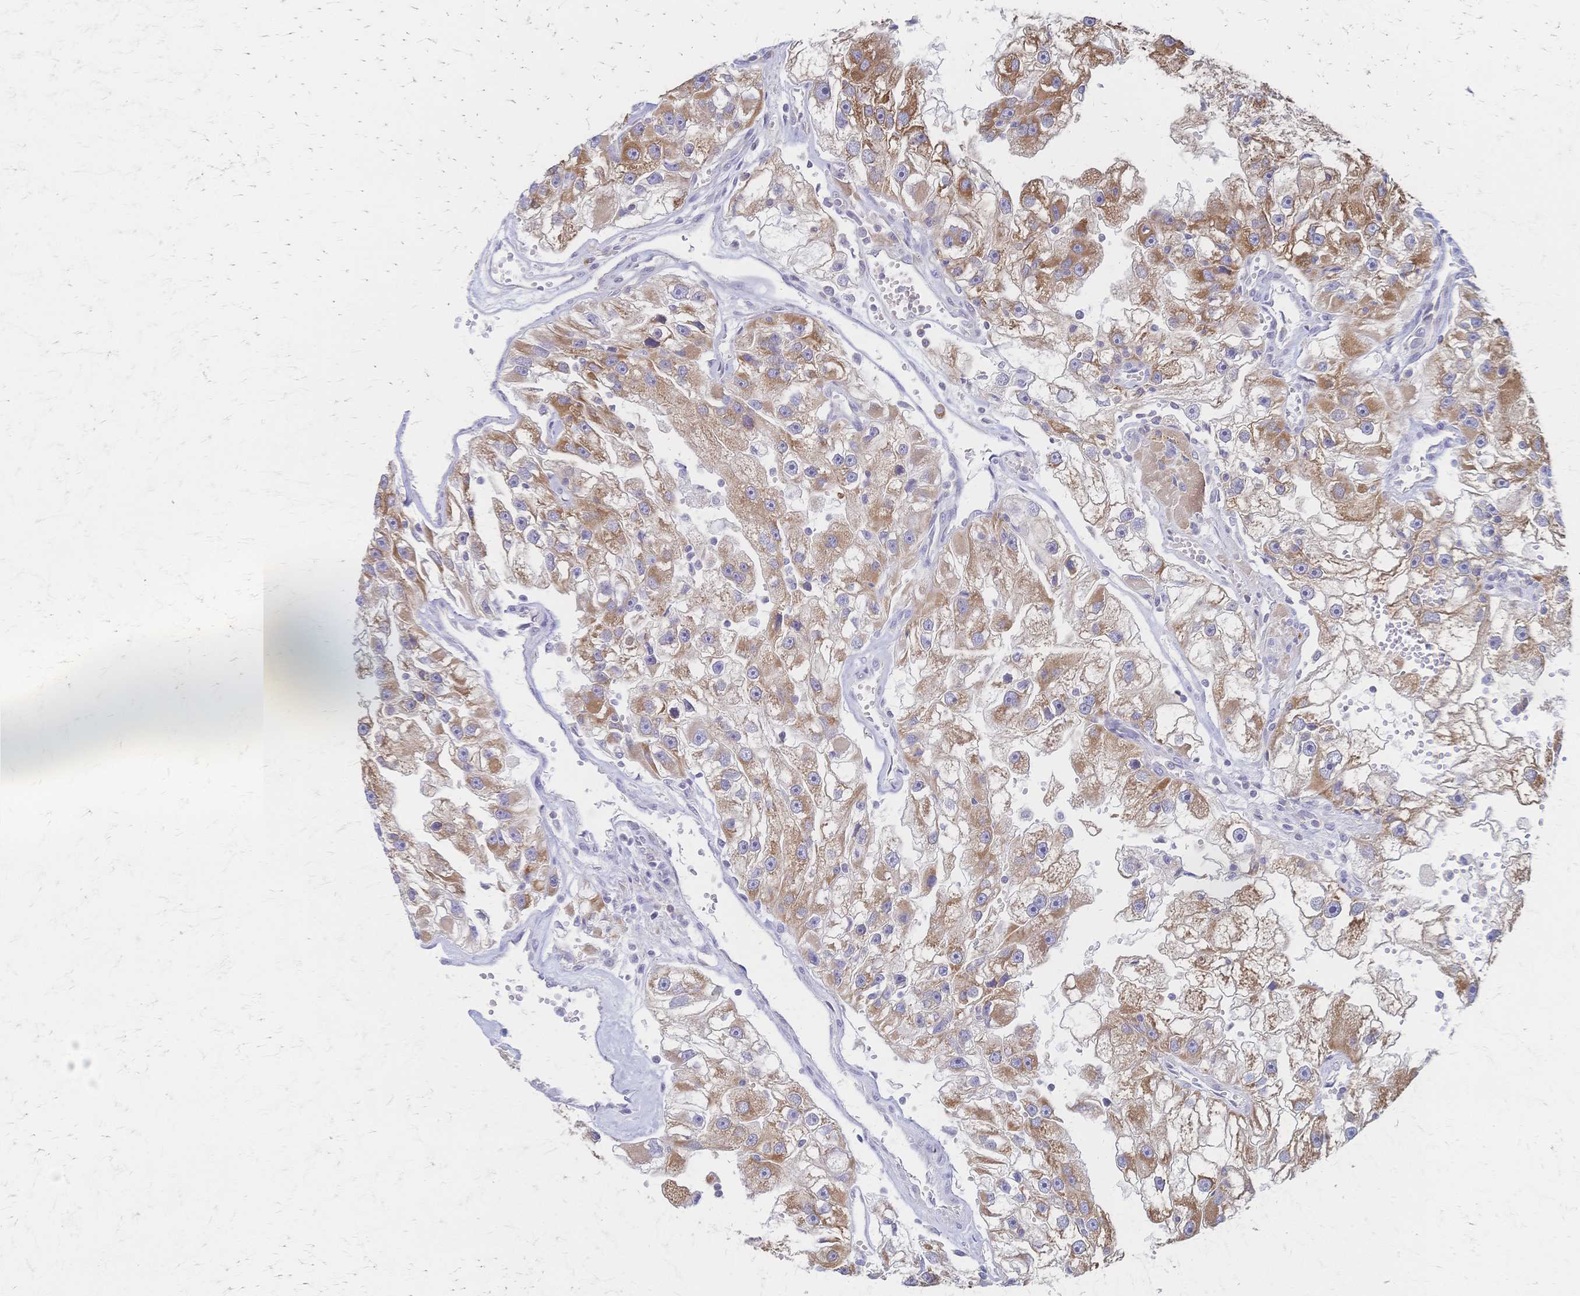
{"staining": {"intensity": "moderate", "quantity": ">75%", "location": "cytoplasmic/membranous"}, "tissue": "renal cancer", "cell_type": "Tumor cells", "image_type": "cancer", "snomed": [{"axis": "morphology", "description": "Adenocarcinoma, NOS"}, {"axis": "topography", "description": "Kidney"}], "caption": "Moderate cytoplasmic/membranous protein positivity is appreciated in approximately >75% of tumor cells in adenocarcinoma (renal). (brown staining indicates protein expression, while blue staining denotes nuclei).", "gene": "CYB5A", "patient": {"sex": "male", "age": 63}}